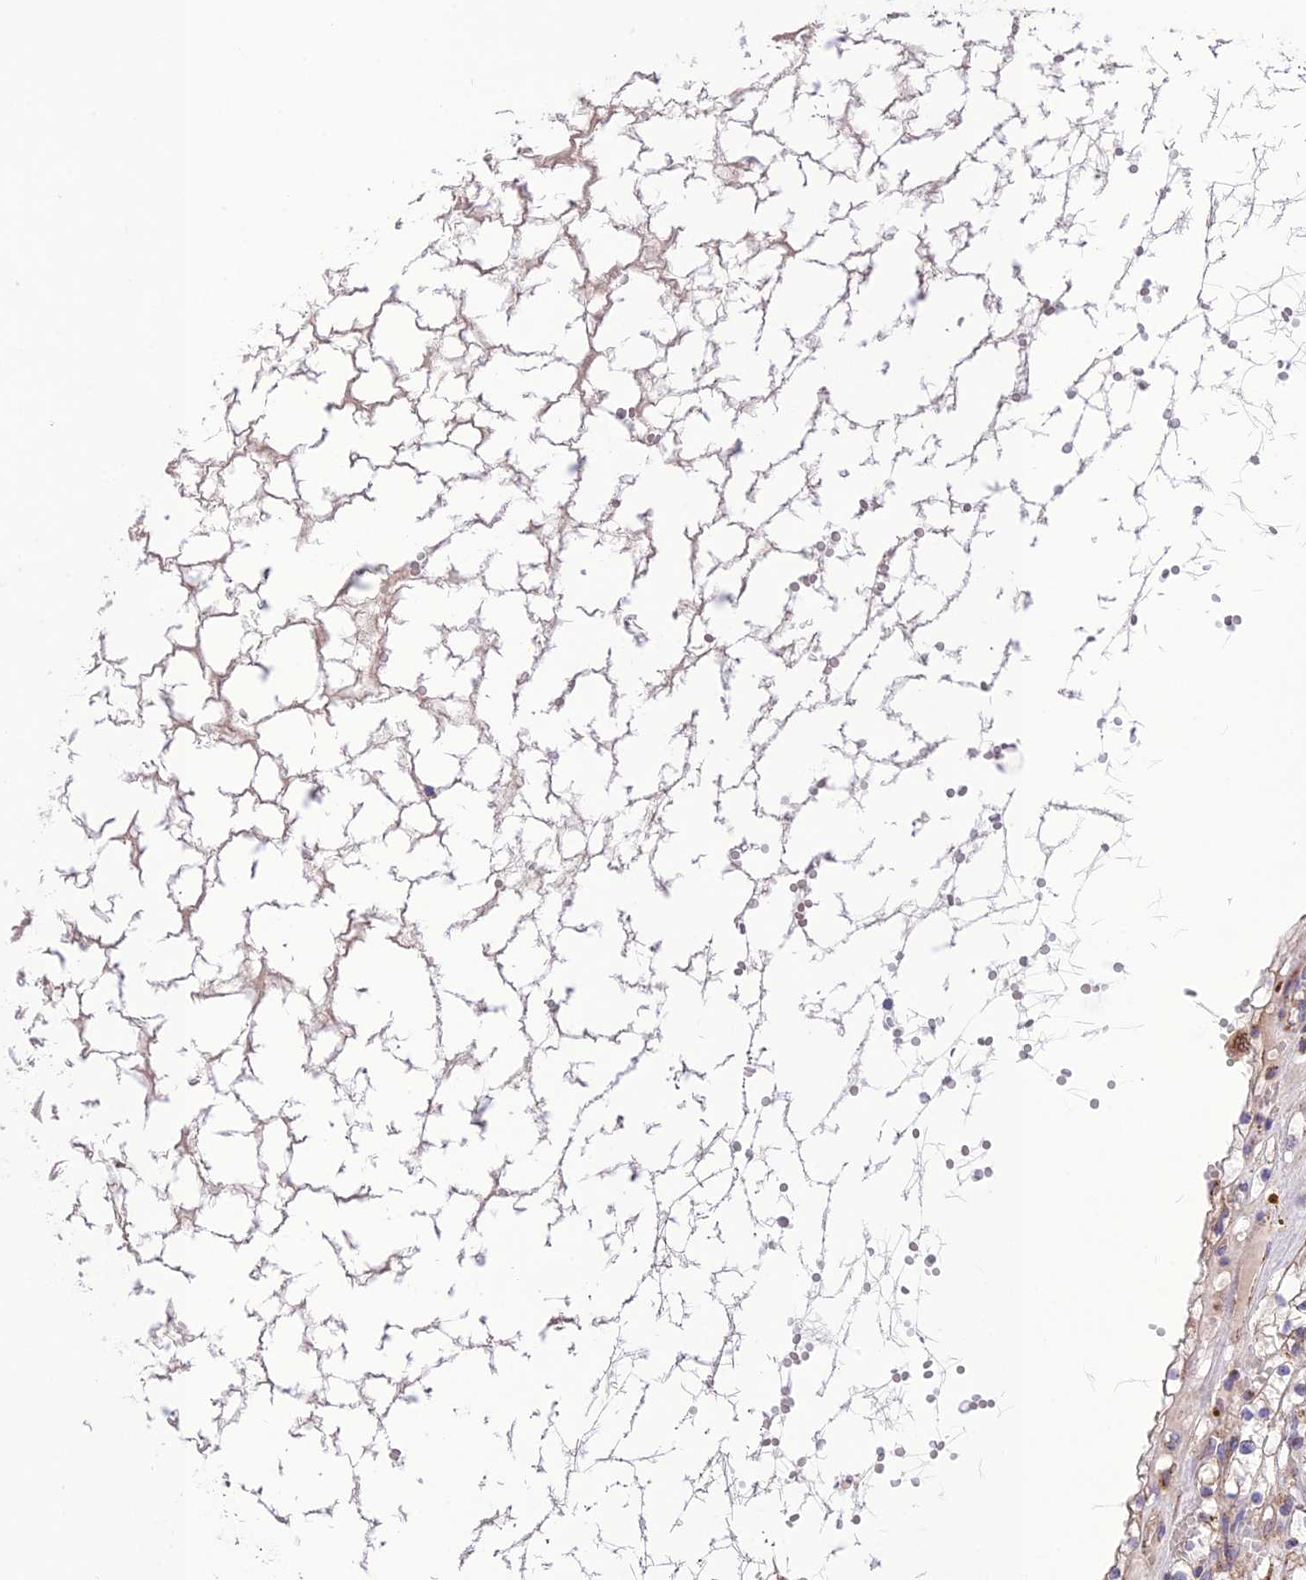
{"staining": {"intensity": "weak", "quantity": ">75%", "location": "cytoplasmic/membranous"}, "tissue": "renal cancer", "cell_type": "Tumor cells", "image_type": "cancer", "snomed": [{"axis": "morphology", "description": "Adenocarcinoma, NOS"}, {"axis": "topography", "description": "Kidney"}], "caption": "An image showing weak cytoplasmic/membranous expression in about >75% of tumor cells in adenocarcinoma (renal), as visualized by brown immunohistochemical staining.", "gene": "UAP1L1", "patient": {"sex": "male", "age": 56}}